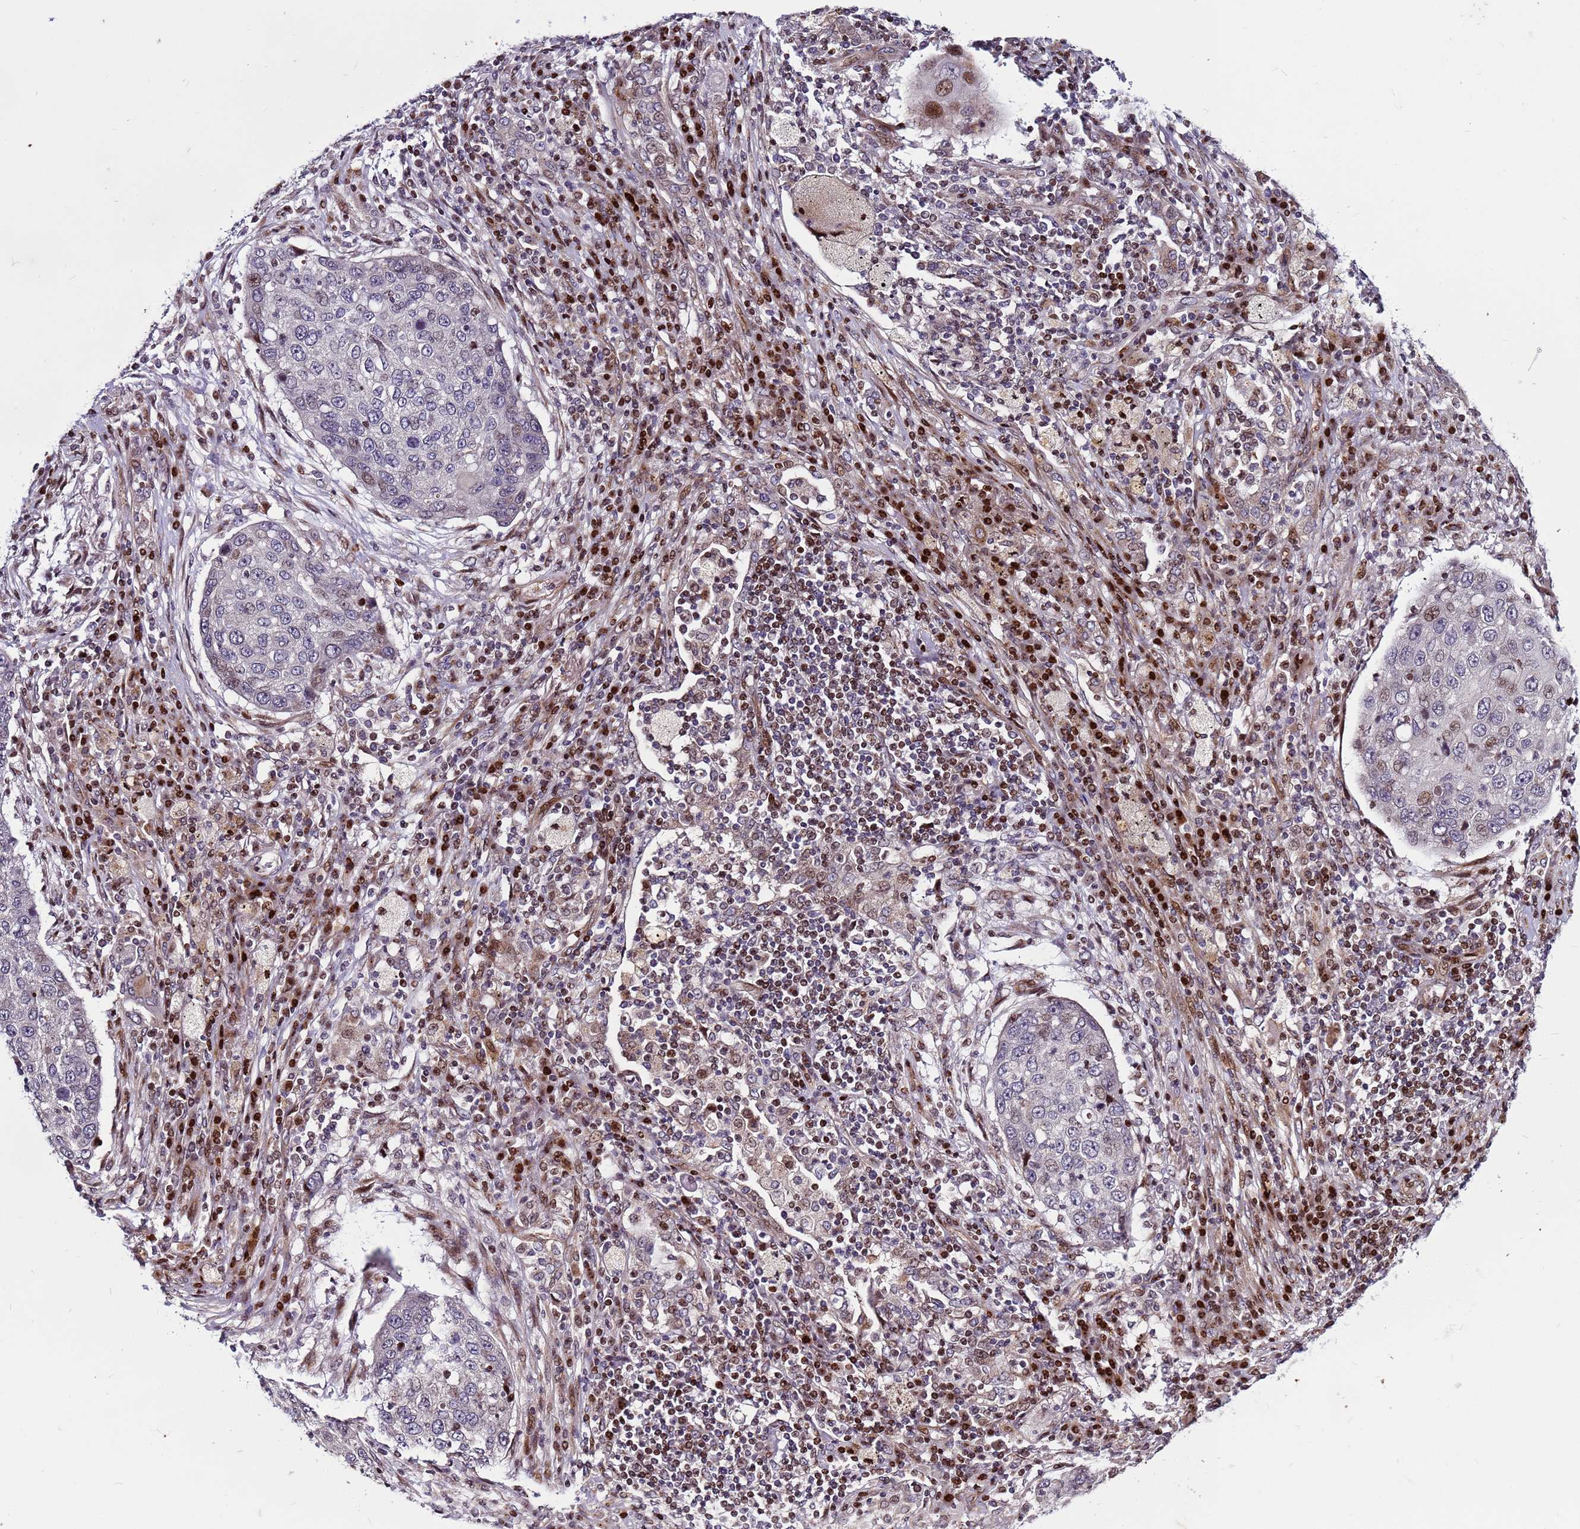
{"staining": {"intensity": "moderate", "quantity": "<25%", "location": "nuclear"}, "tissue": "lung cancer", "cell_type": "Tumor cells", "image_type": "cancer", "snomed": [{"axis": "morphology", "description": "Squamous cell carcinoma, NOS"}, {"axis": "topography", "description": "Lung"}], "caption": "This micrograph exhibits IHC staining of lung cancer, with low moderate nuclear positivity in about <25% of tumor cells.", "gene": "WBP11", "patient": {"sex": "female", "age": 63}}